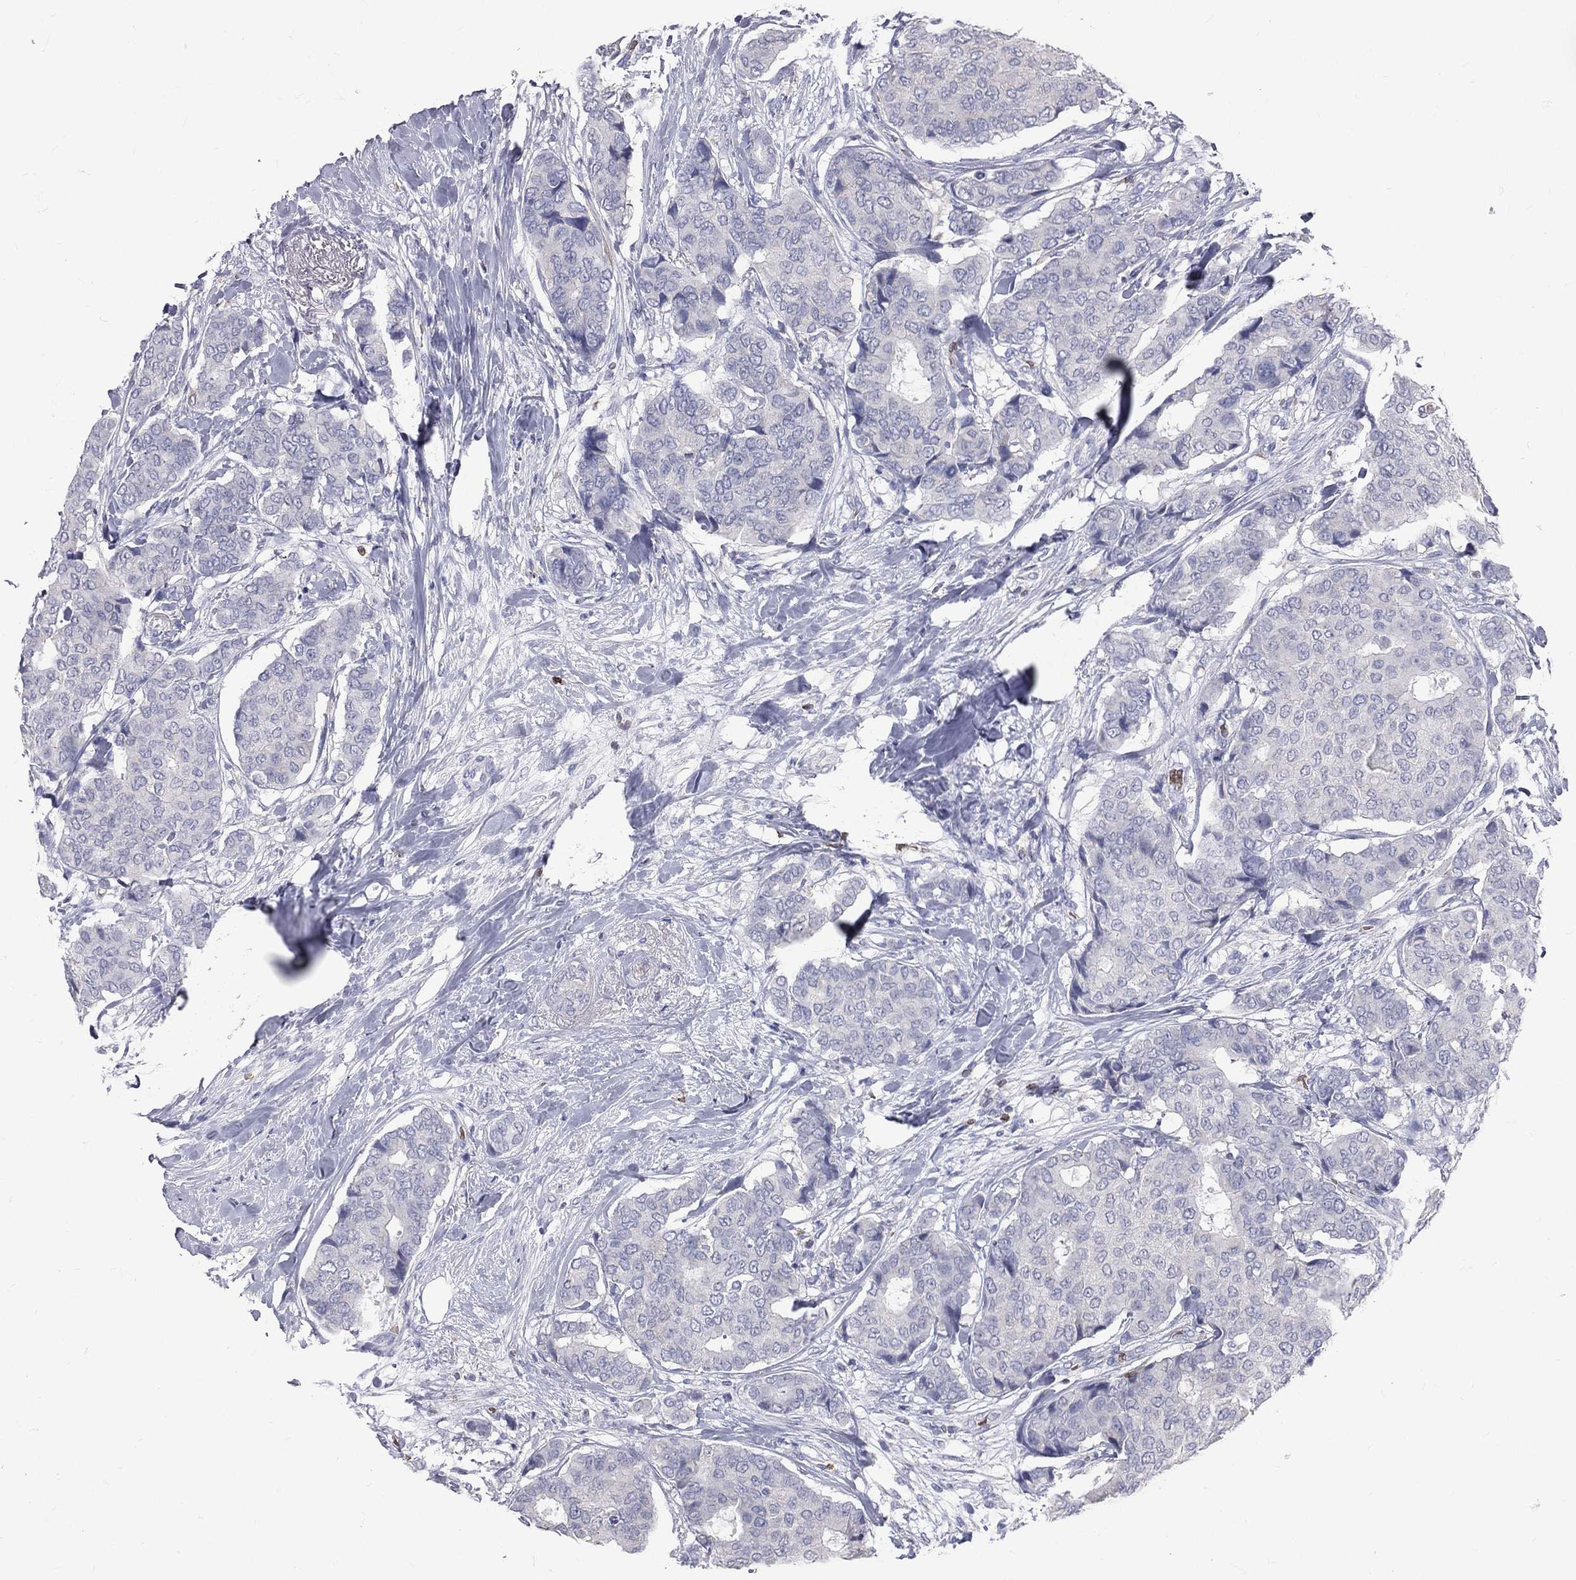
{"staining": {"intensity": "negative", "quantity": "none", "location": "none"}, "tissue": "breast cancer", "cell_type": "Tumor cells", "image_type": "cancer", "snomed": [{"axis": "morphology", "description": "Duct carcinoma"}, {"axis": "topography", "description": "Breast"}], "caption": "Immunohistochemistry photomicrograph of intraductal carcinoma (breast) stained for a protein (brown), which shows no expression in tumor cells.", "gene": "CTSW", "patient": {"sex": "female", "age": 75}}